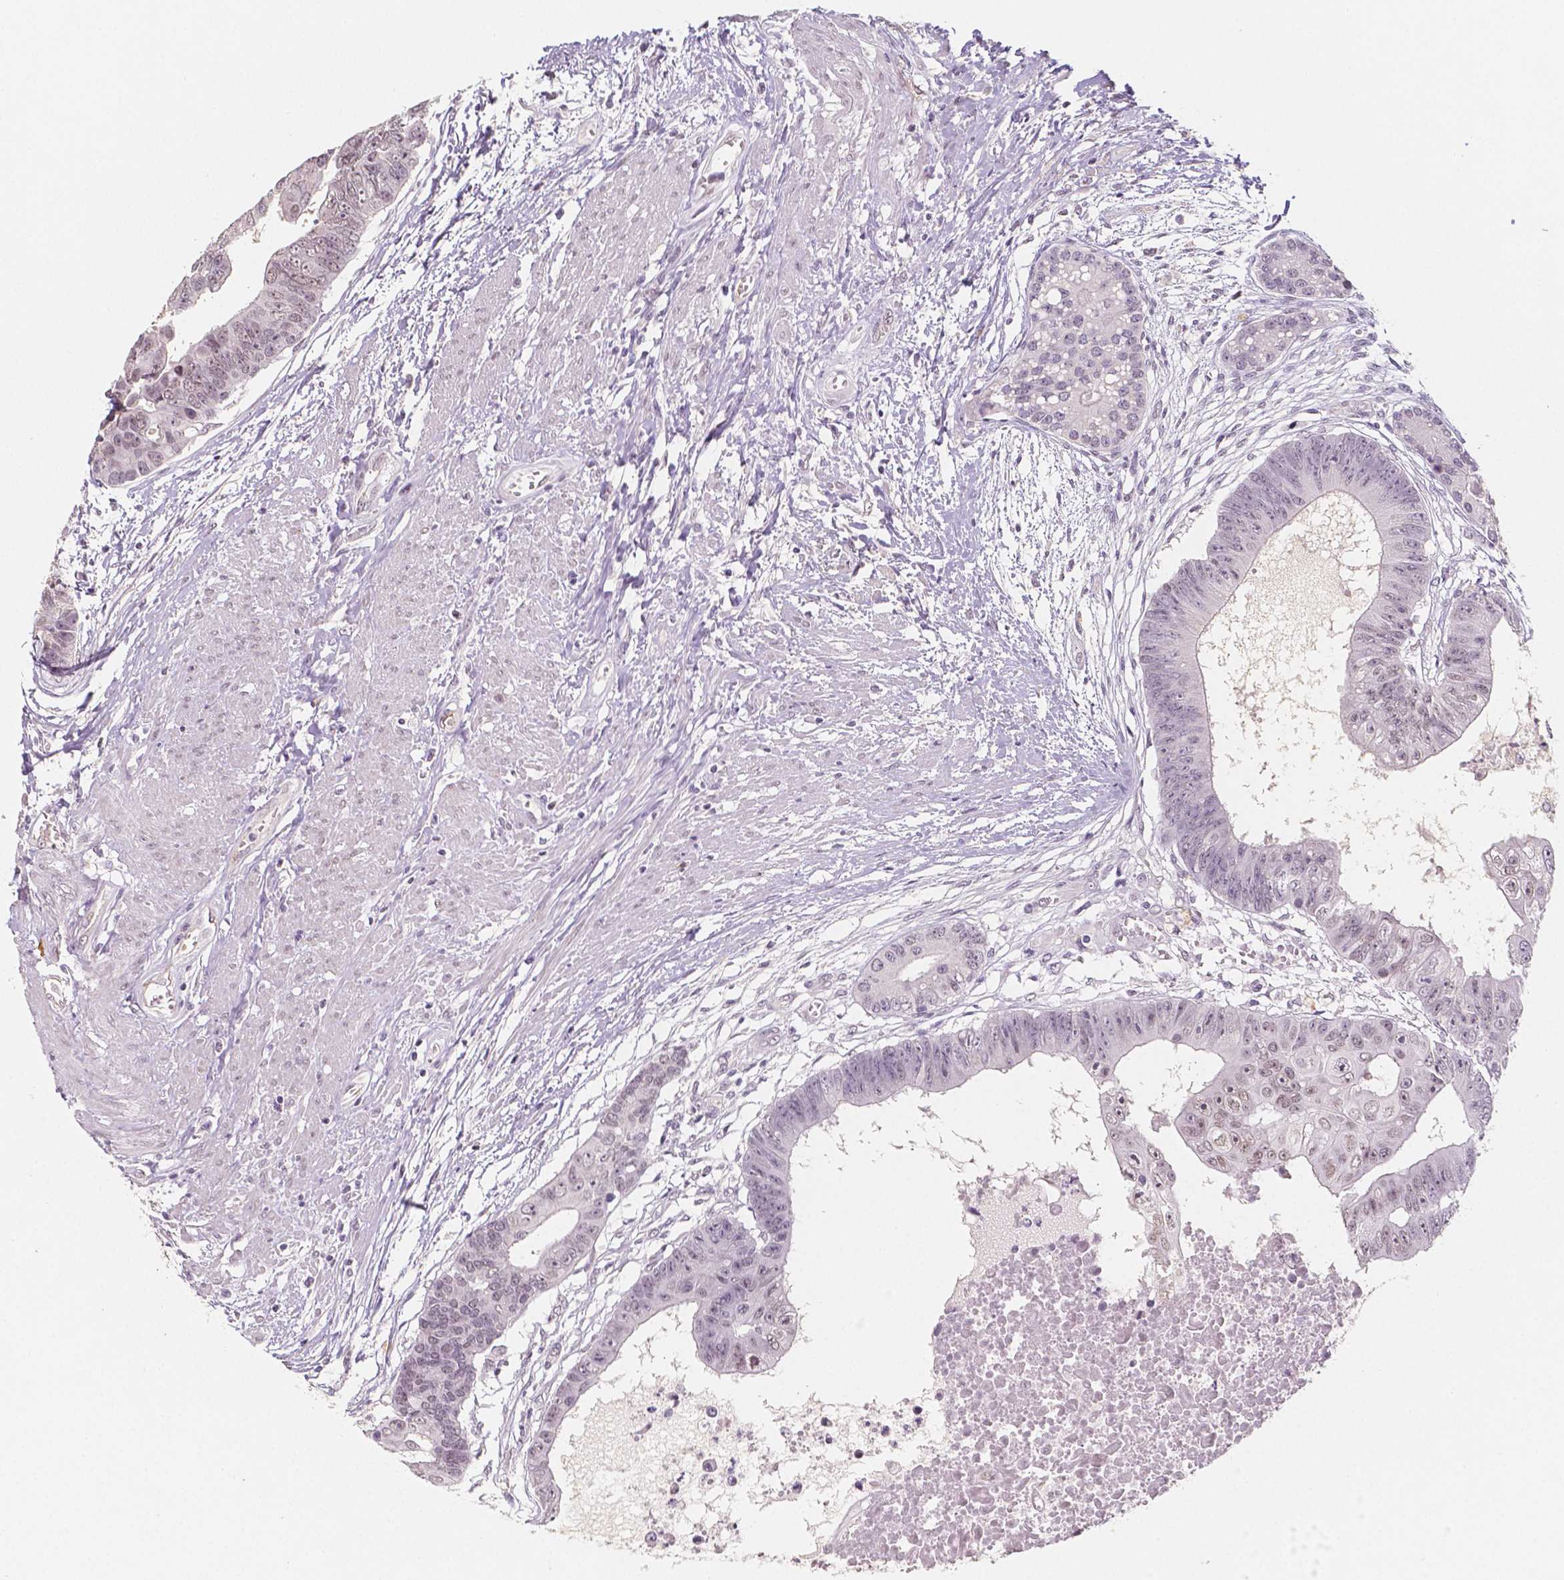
{"staining": {"intensity": "weak", "quantity": "<25%", "location": "nuclear"}, "tissue": "colorectal cancer", "cell_type": "Tumor cells", "image_type": "cancer", "snomed": [{"axis": "morphology", "description": "Adenocarcinoma, NOS"}, {"axis": "topography", "description": "Rectum"}], "caption": "DAB (3,3'-diaminobenzidine) immunohistochemical staining of colorectal adenocarcinoma reveals no significant staining in tumor cells. The staining is performed using DAB brown chromogen with nuclei counter-stained in using hematoxylin.", "gene": "KDM5B", "patient": {"sex": "male", "age": 63}}